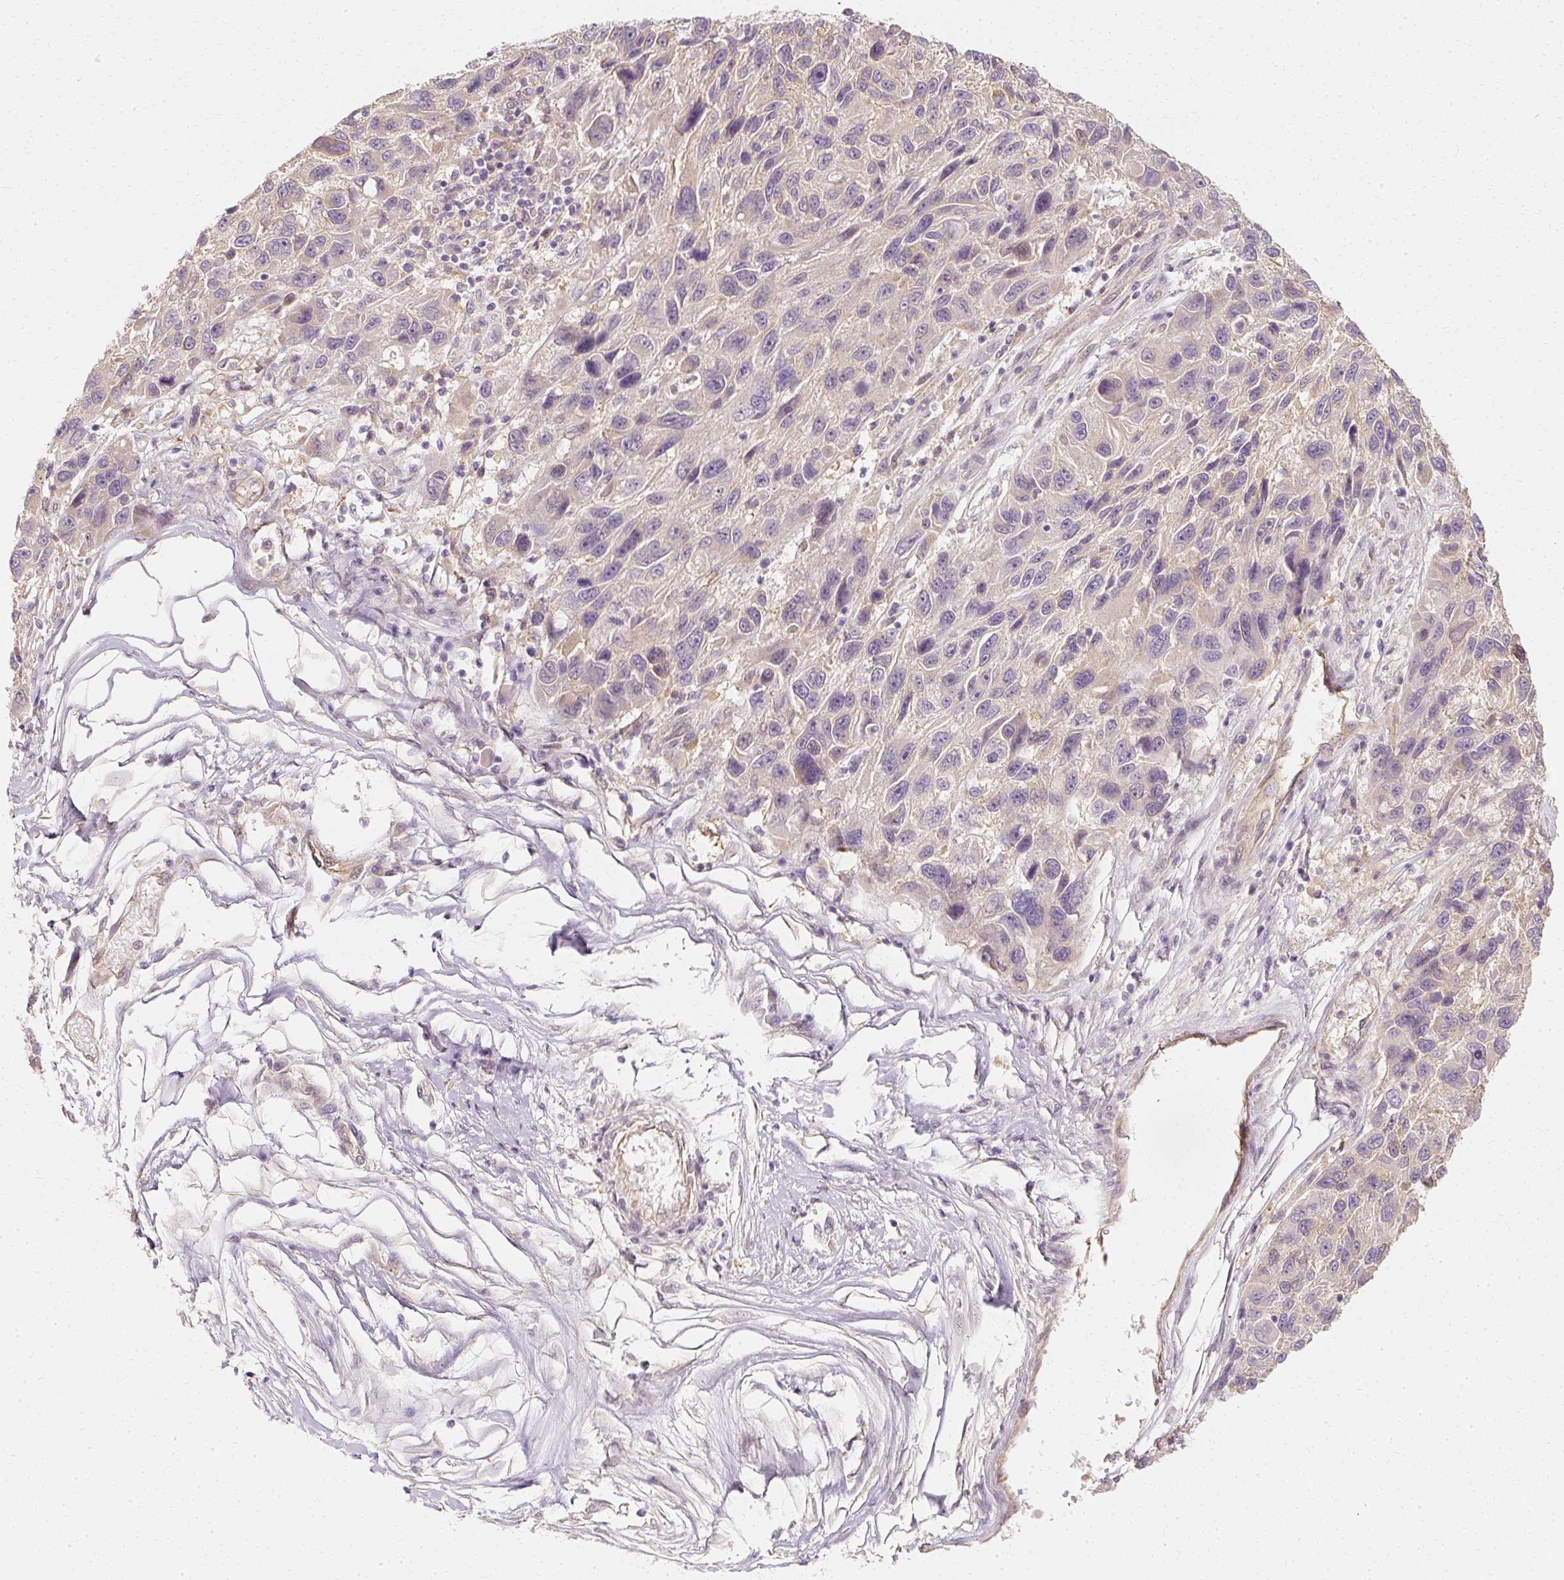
{"staining": {"intensity": "negative", "quantity": "none", "location": "none"}, "tissue": "melanoma", "cell_type": "Tumor cells", "image_type": "cancer", "snomed": [{"axis": "morphology", "description": "Malignant melanoma, NOS"}, {"axis": "topography", "description": "Skin"}], "caption": "The immunohistochemistry image has no significant expression in tumor cells of melanoma tissue.", "gene": "GNAQ", "patient": {"sex": "male", "age": 53}}